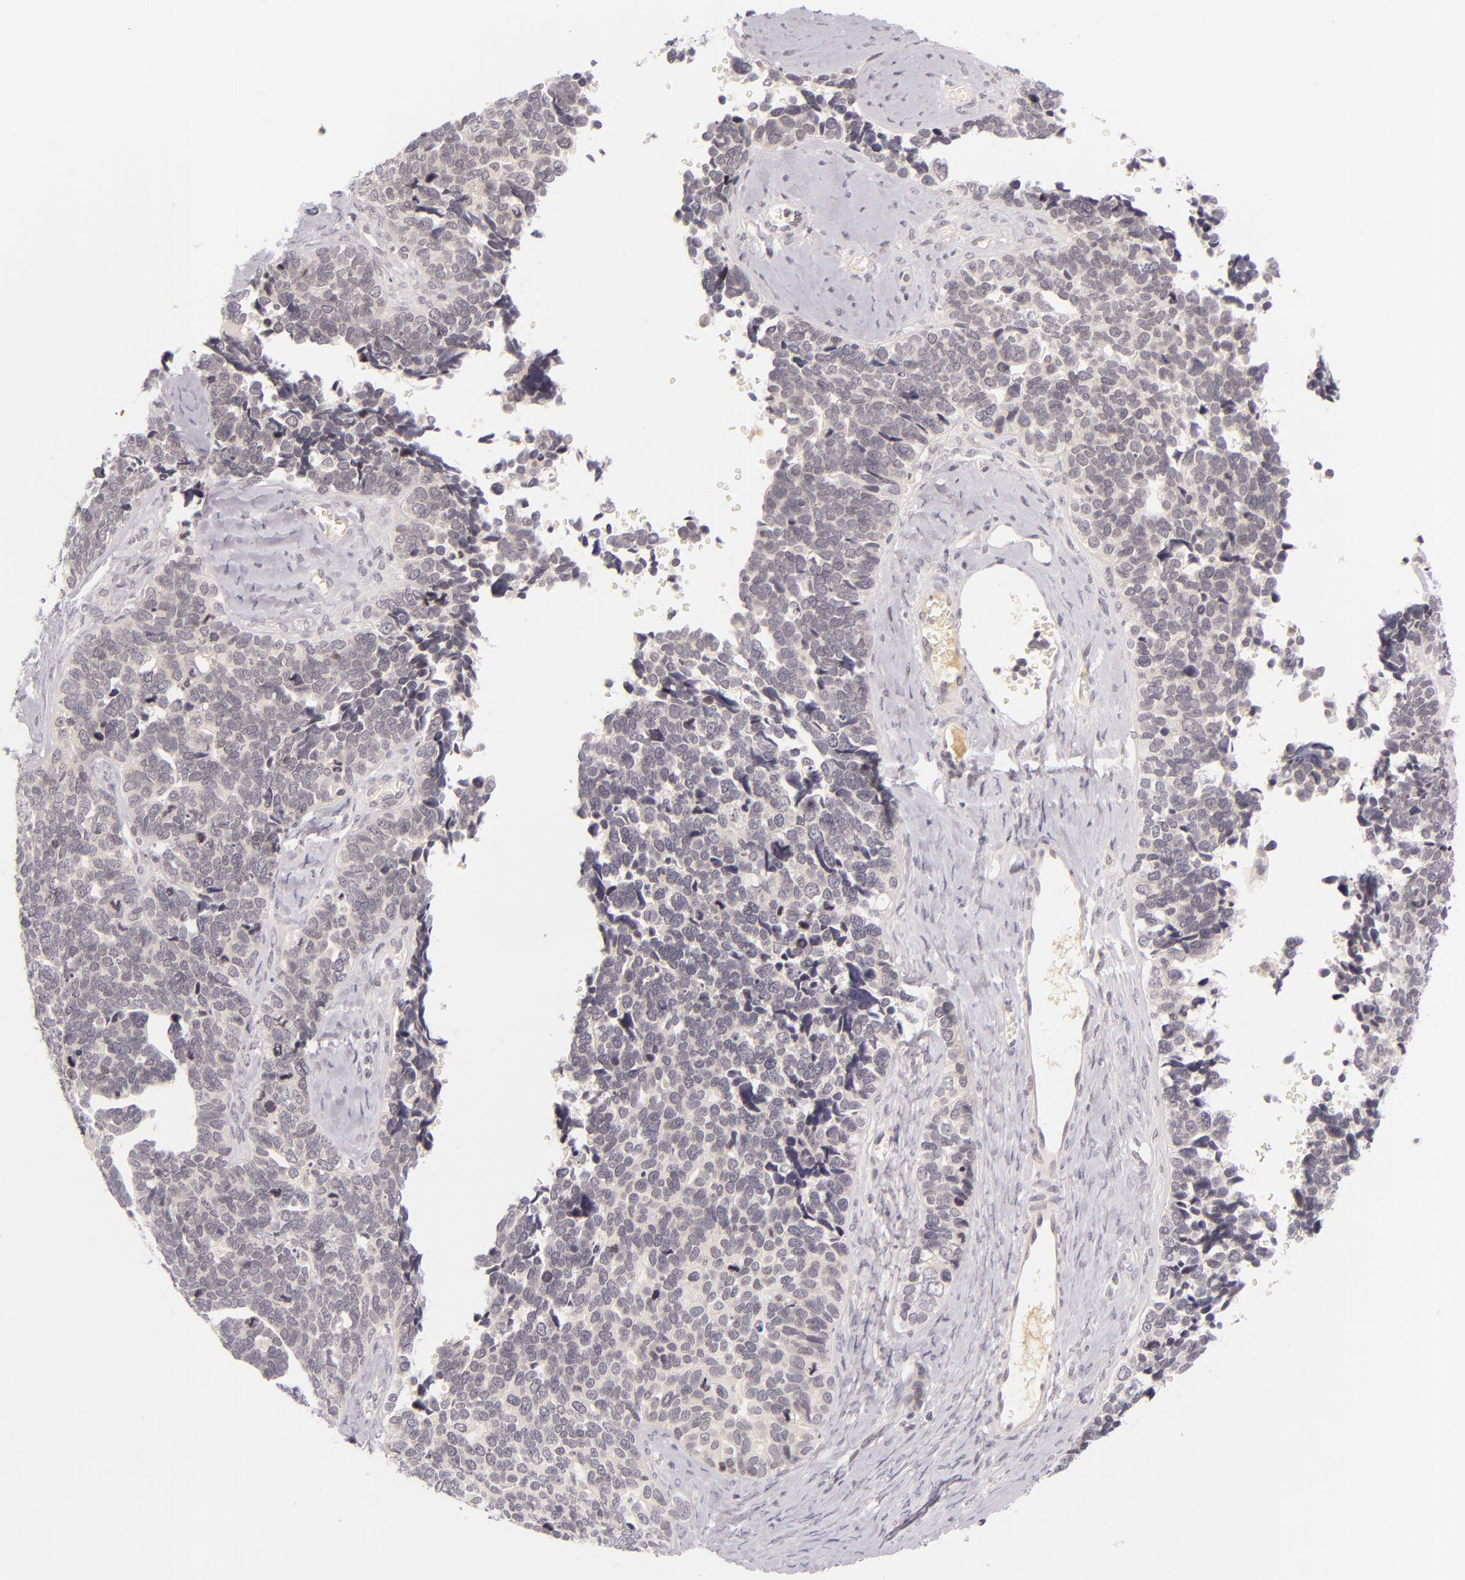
{"staining": {"intensity": "negative", "quantity": "none", "location": "none"}, "tissue": "ovarian cancer", "cell_type": "Tumor cells", "image_type": "cancer", "snomed": [{"axis": "morphology", "description": "Cystadenocarcinoma, serous, NOS"}, {"axis": "topography", "description": "Ovary"}], "caption": "An immunohistochemistry (IHC) histopathology image of ovarian serous cystadenocarcinoma is shown. There is no staining in tumor cells of ovarian serous cystadenocarcinoma.", "gene": "CASP8", "patient": {"sex": "female", "age": 77}}